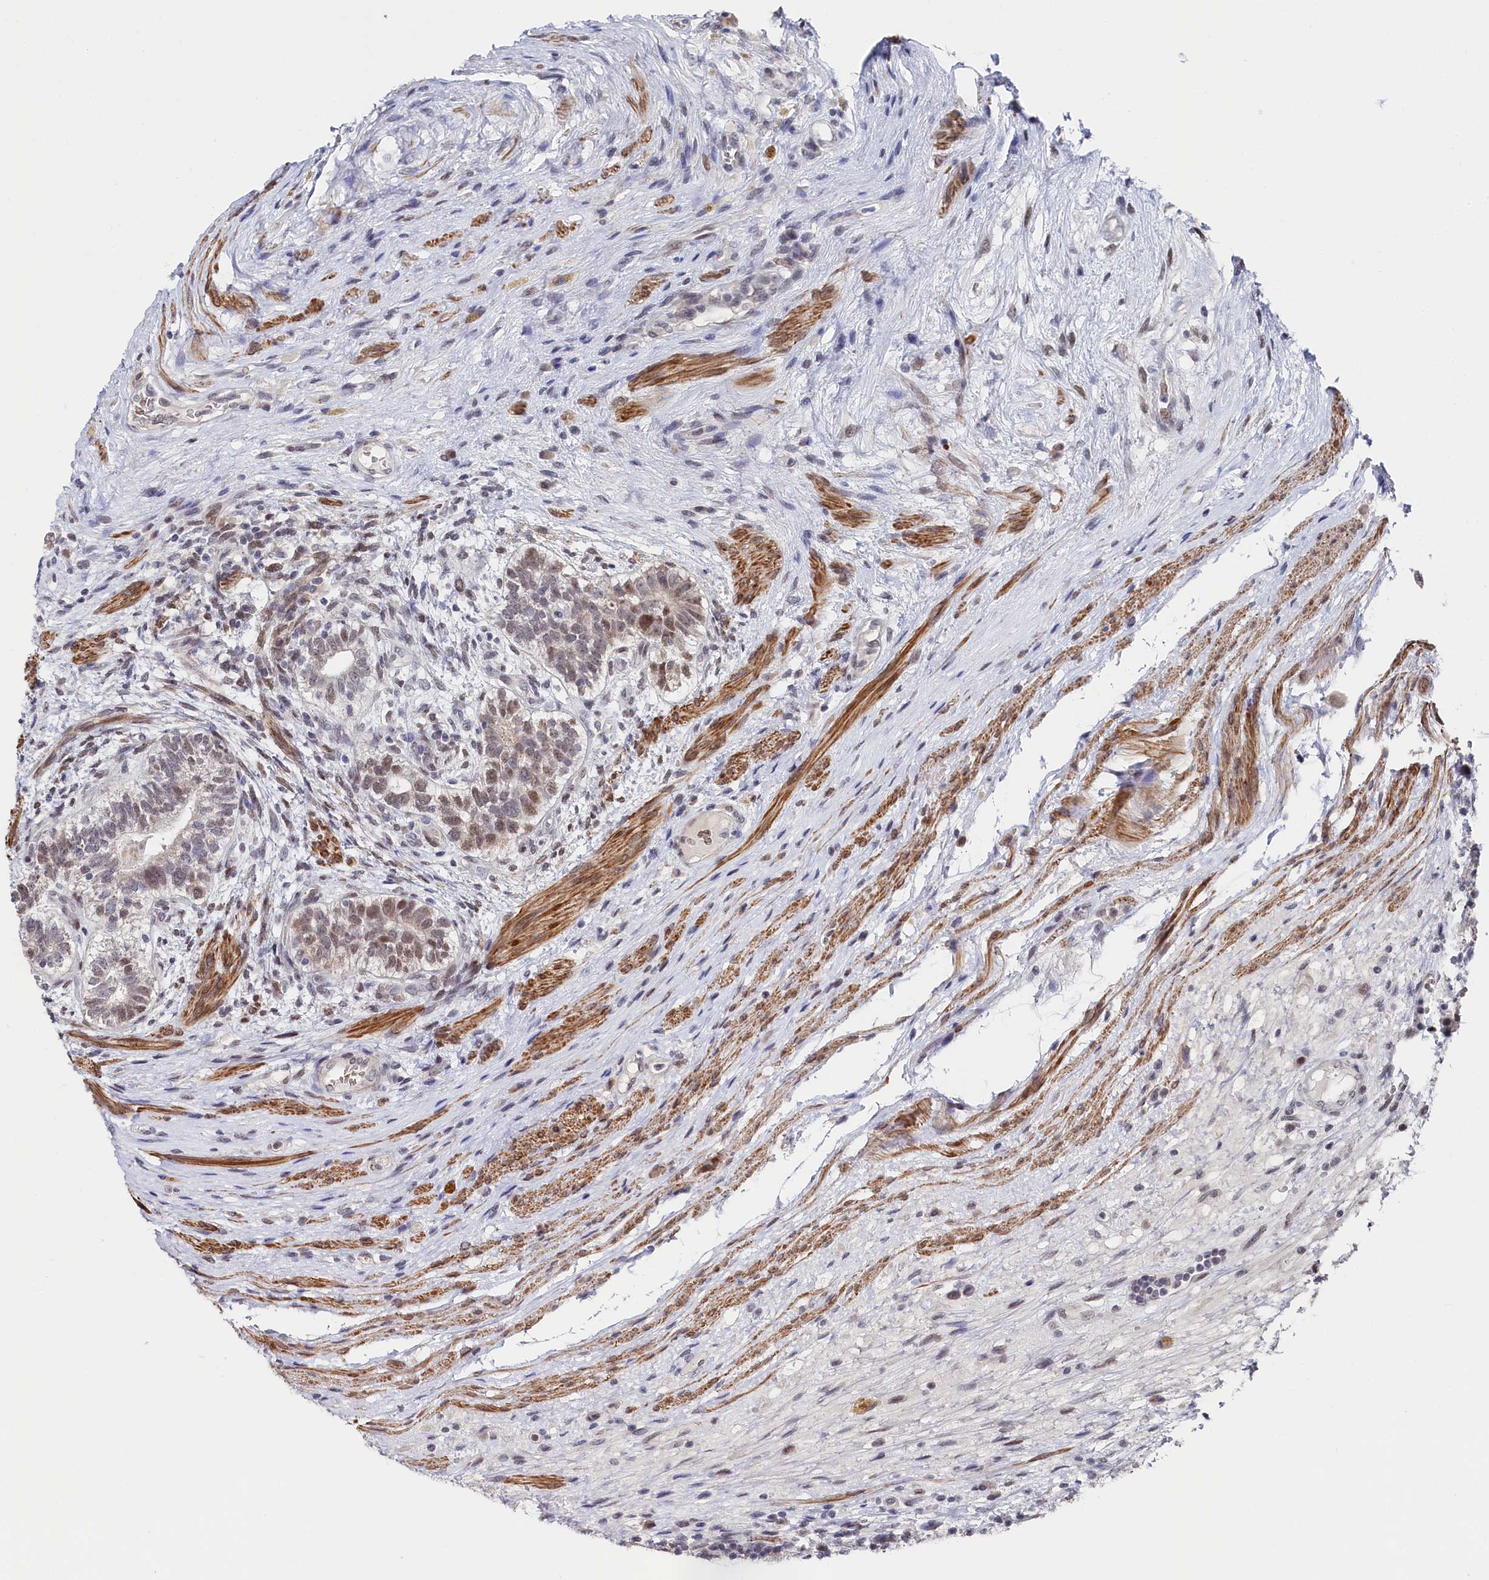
{"staining": {"intensity": "moderate", "quantity": "25%-75%", "location": "nuclear"}, "tissue": "testis cancer", "cell_type": "Tumor cells", "image_type": "cancer", "snomed": [{"axis": "morphology", "description": "Carcinoma, Embryonal, NOS"}, {"axis": "topography", "description": "Testis"}], "caption": "This photomicrograph demonstrates IHC staining of embryonal carcinoma (testis), with medium moderate nuclear expression in about 25%-75% of tumor cells.", "gene": "TIGD4", "patient": {"sex": "male", "age": 26}}